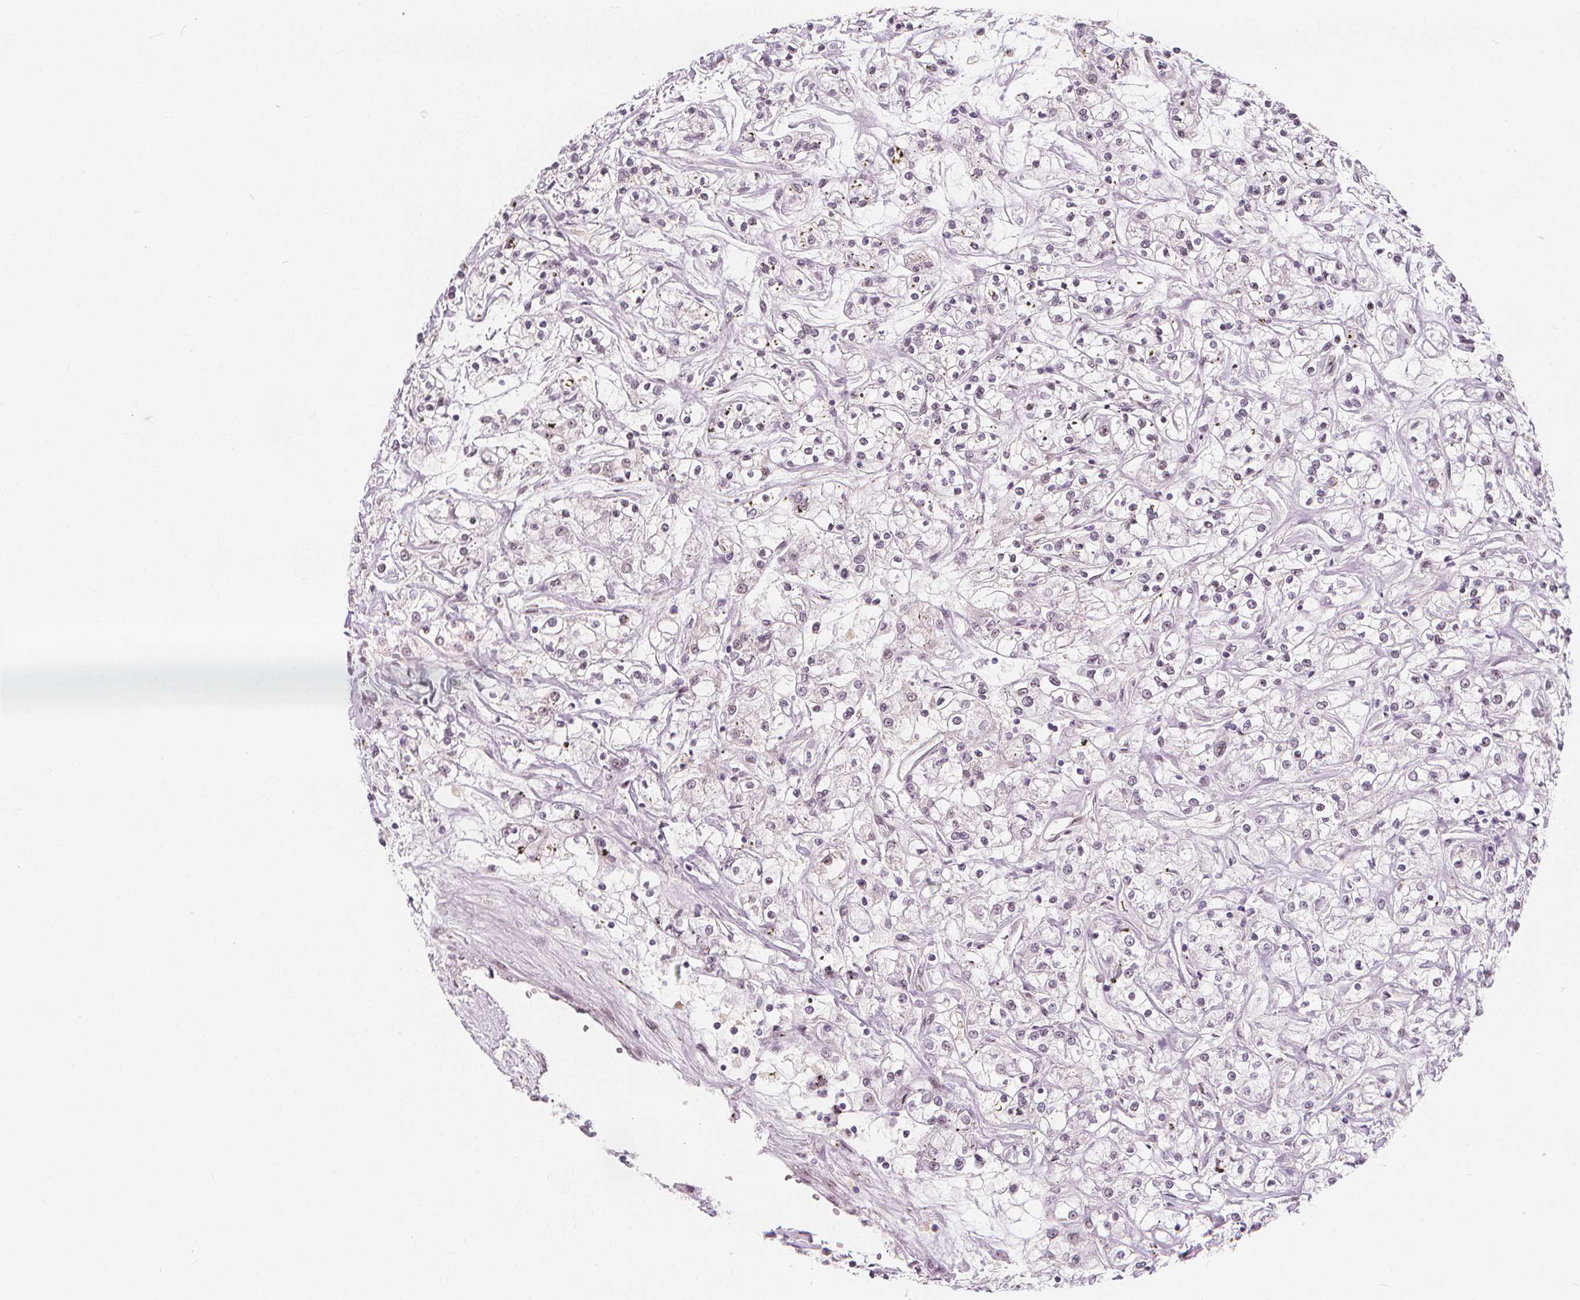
{"staining": {"intensity": "negative", "quantity": "none", "location": "none"}, "tissue": "renal cancer", "cell_type": "Tumor cells", "image_type": "cancer", "snomed": [{"axis": "morphology", "description": "Adenocarcinoma, NOS"}, {"axis": "topography", "description": "Kidney"}], "caption": "High magnification brightfield microscopy of renal cancer (adenocarcinoma) stained with DAB (brown) and counterstained with hematoxylin (blue): tumor cells show no significant expression.", "gene": "DRC3", "patient": {"sex": "female", "age": 59}}